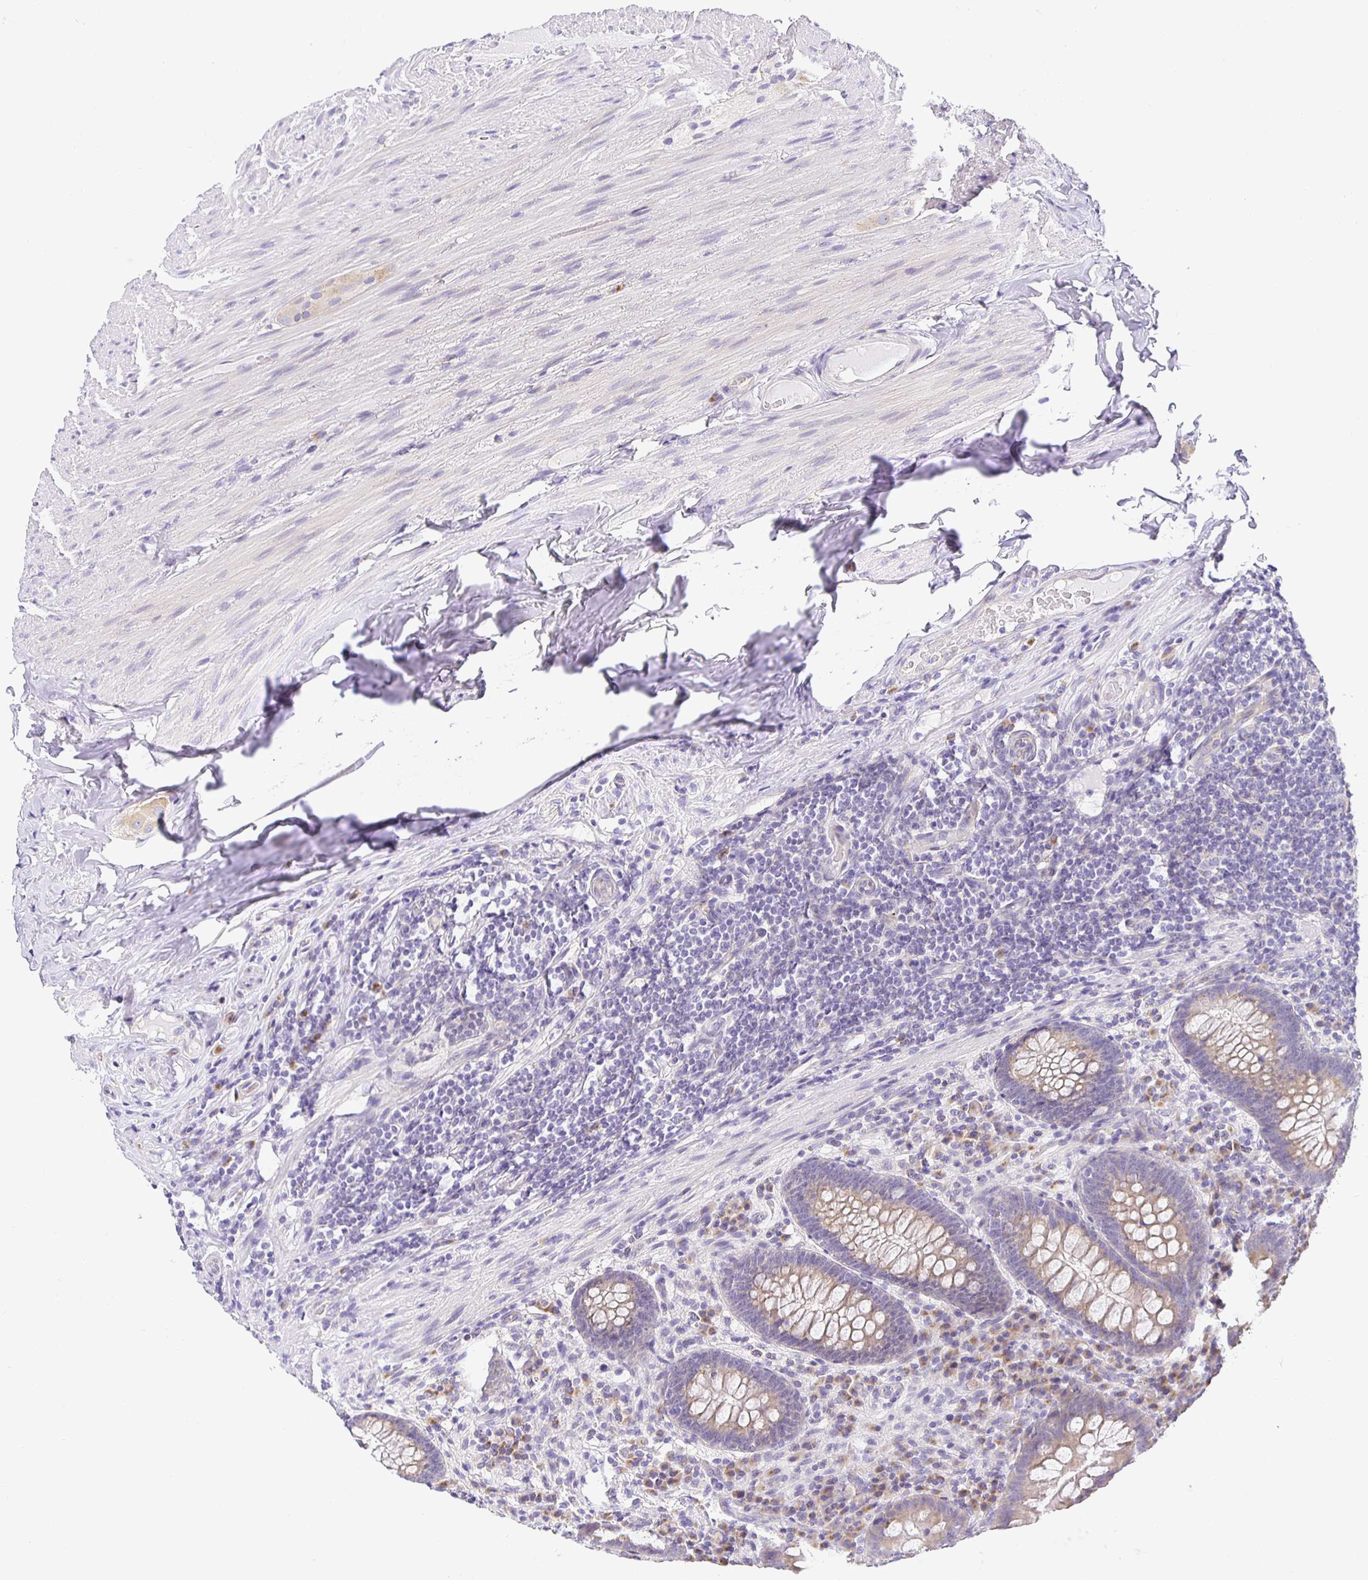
{"staining": {"intensity": "weak", "quantity": ">75%", "location": "cytoplasmic/membranous"}, "tissue": "appendix", "cell_type": "Glandular cells", "image_type": "normal", "snomed": [{"axis": "morphology", "description": "Normal tissue, NOS"}, {"axis": "topography", "description": "Appendix"}], "caption": "IHC of unremarkable human appendix demonstrates low levels of weak cytoplasmic/membranous staining in approximately >75% of glandular cells.", "gene": "OPALIN", "patient": {"sex": "male", "age": 71}}